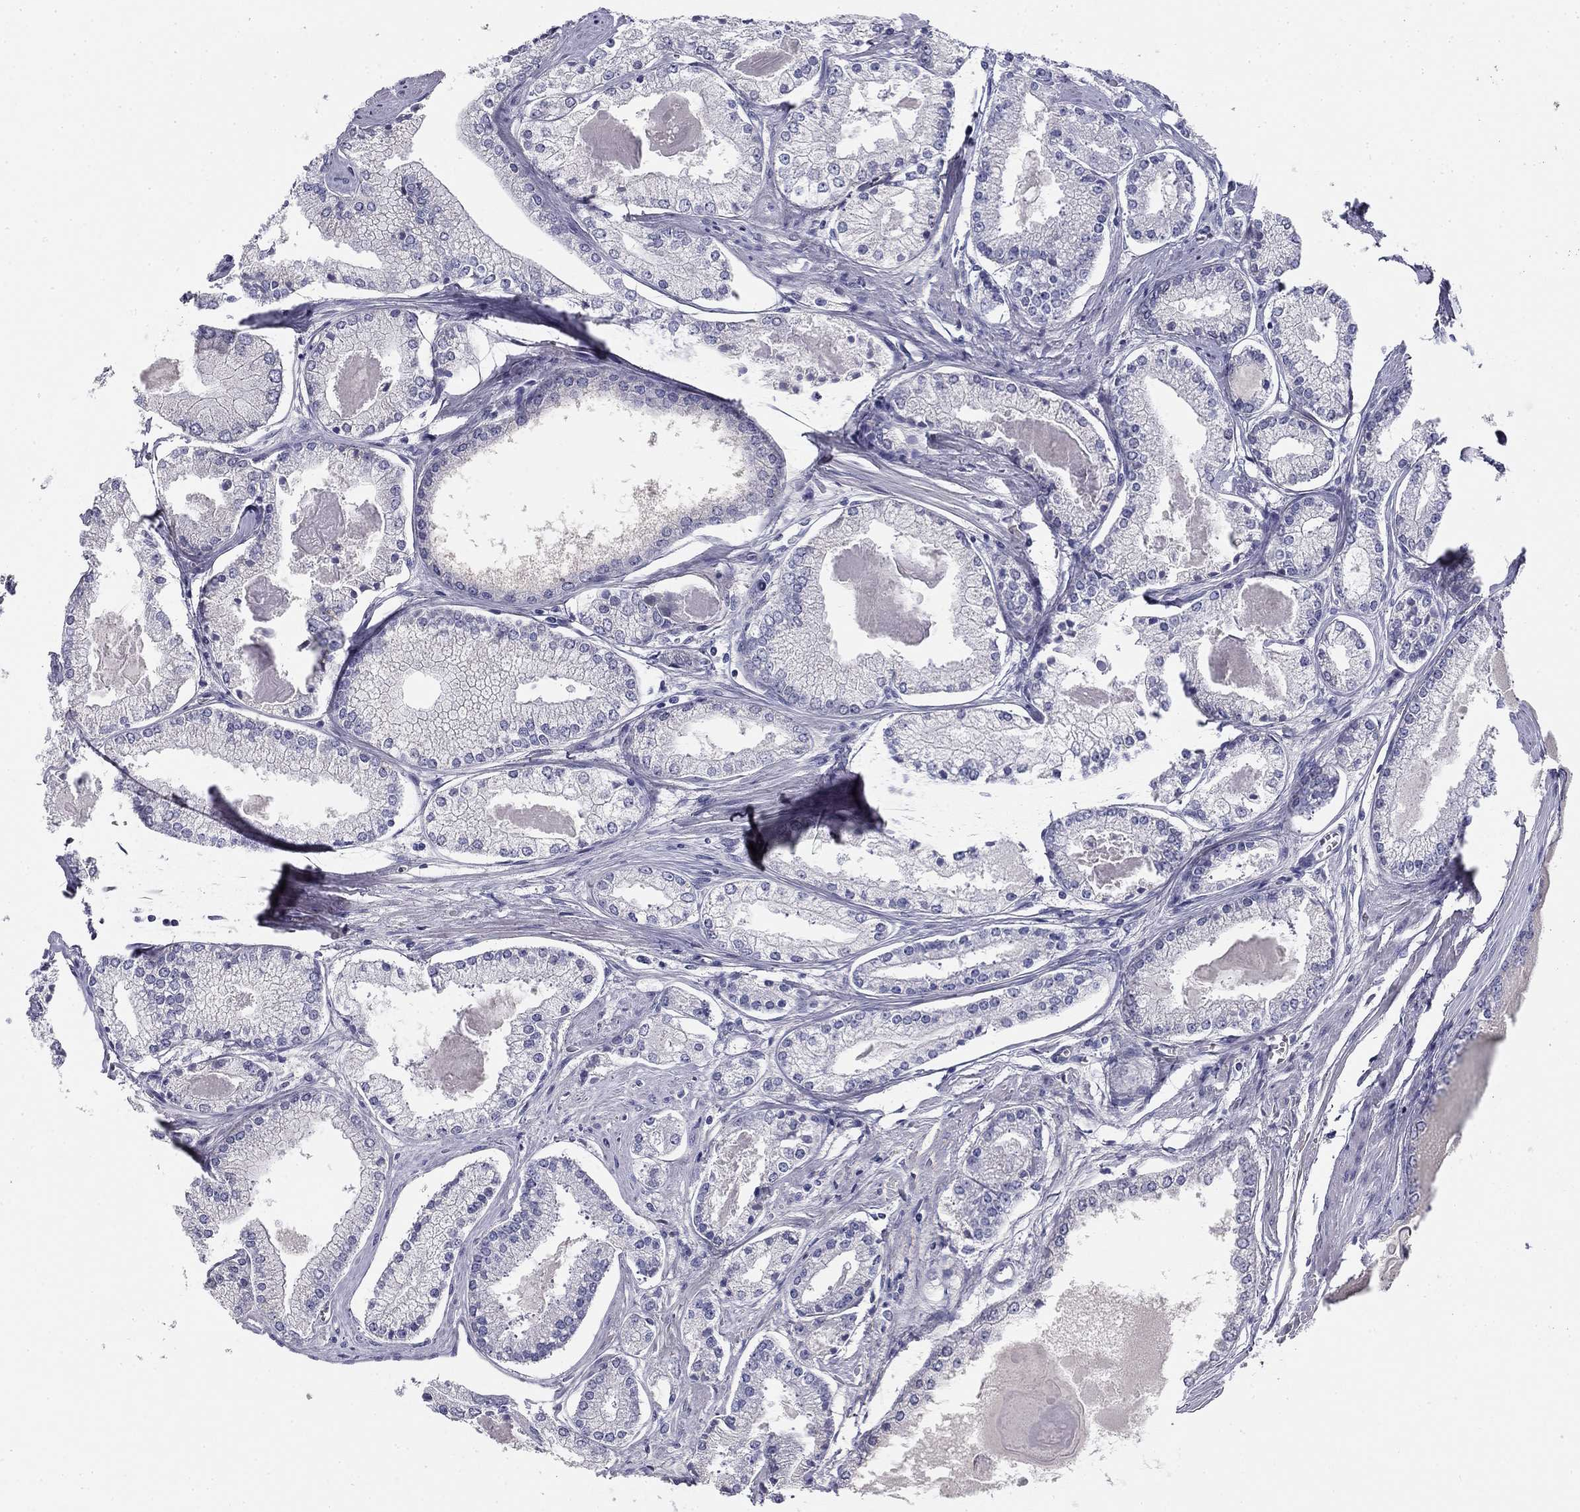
{"staining": {"intensity": "negative", "quantity": "none", "location": "none"}, "tissue": "prostate cancer", "cell_type": "Tumor cells", "image_type": "cancer", "snomed": [{"axis": "morphology", "description": "Adenocarcinoma, NOS"}, {"axis": "topography", "description": "Prostate"}], "caption": "The histopathology image displays no significant staining in tumor cells of prostate cancer (adenocarcinoma).", "gene": "CPLX4", "patient": {"sex": "male", "age": 72}}